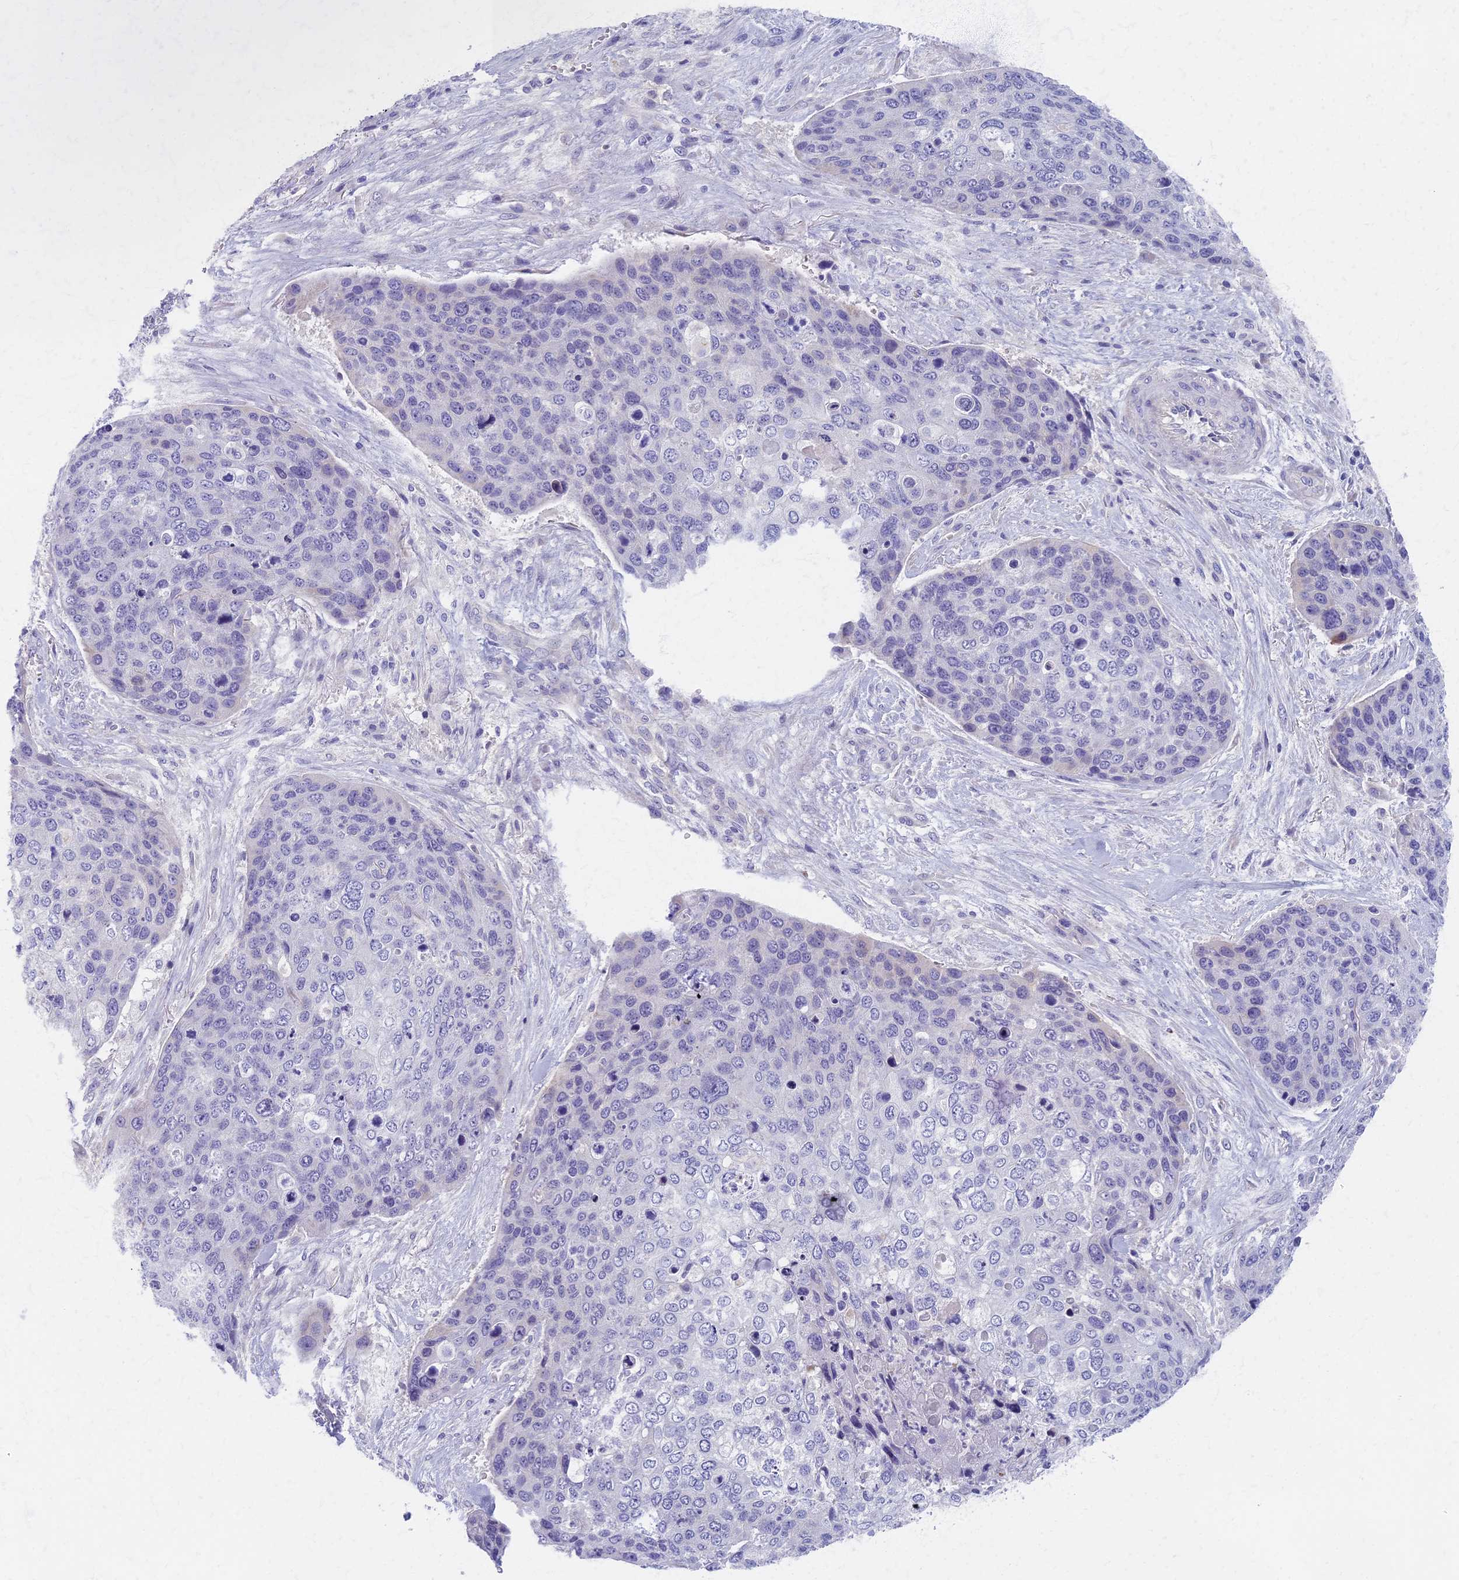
{"staining": {"intensity": "negative", "quantity": "none", "location": "none"}, "tissue": "skin cancer", "cell_type": "Tumor cells", "image_type": "cancer", "snomed": [{"axis": "morphology", "description": "Basal cell carcinoma"}, {"axis": "topography", "description": "Skin"}], "caption": "This is a micrograph of immunohistochemistry (IHC) staining of skin cancer (basal cell carcinoma), which shows no expression in tumor cells.", "gene": "AP4E1", "patient": {"sex": "female", "age": 74}}